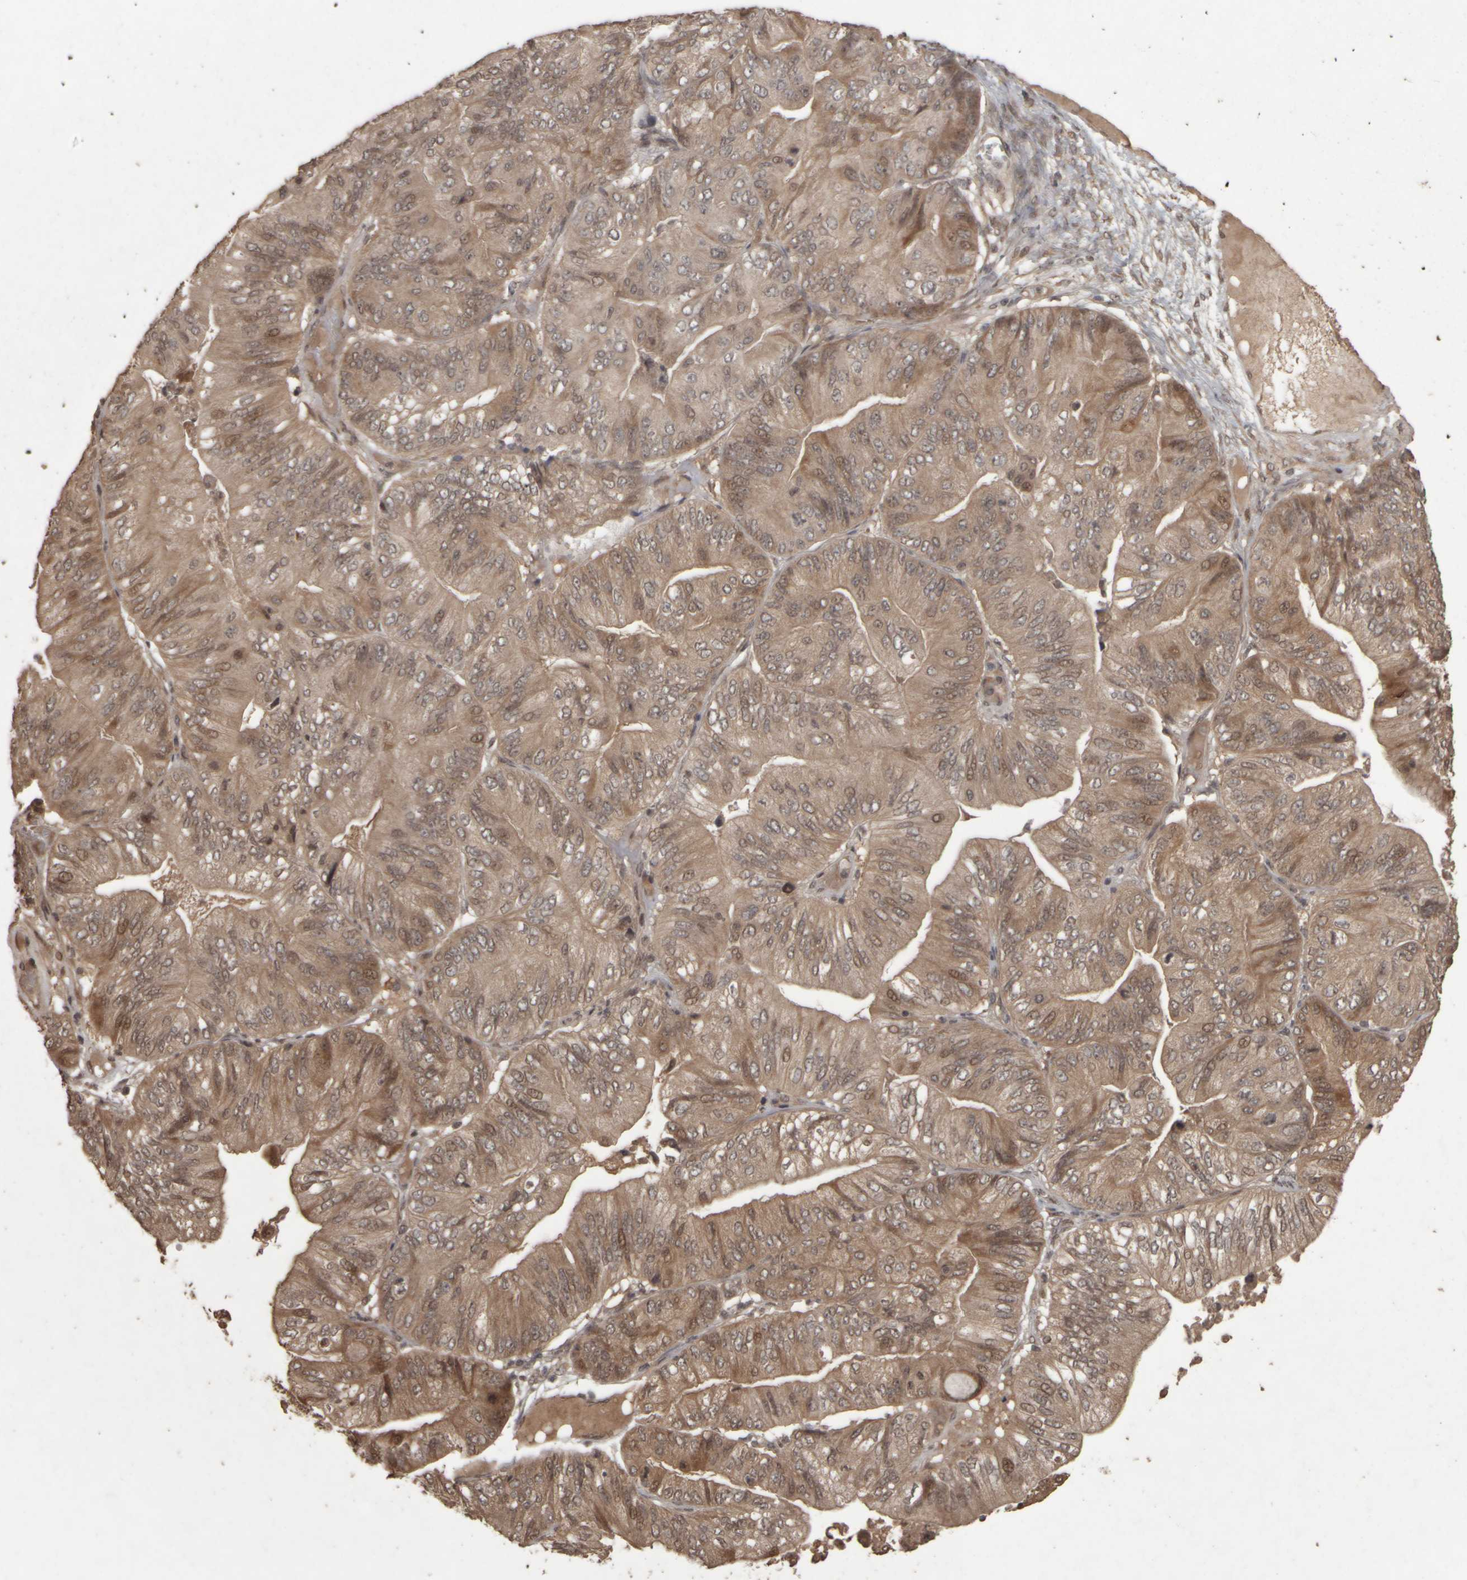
{"staining": {"intensity": "moderate", "quantity": "25%-75%", "location": "cytoplasmic/membranous,nuclear"}, "tissue": "ovarian cancer", "cell_type": "Tumor cells", "image_type": "cancer", "snomed": [{"axis": "morphology", "description": "Cystadenocarcinoma, mucinous, NOS"}, {"axis": "topography", "description": "Ovary"}], "caption": "Mucinous cystadenocarcinoma (ovarian) stained for a protein (brown) shows moderate cytoplasmic/membranous and nuclear positive staining in approximately 25%-75% of tumor cells.", "gene": "ACO1", "patient": {"sex": "female", "age": 61}}